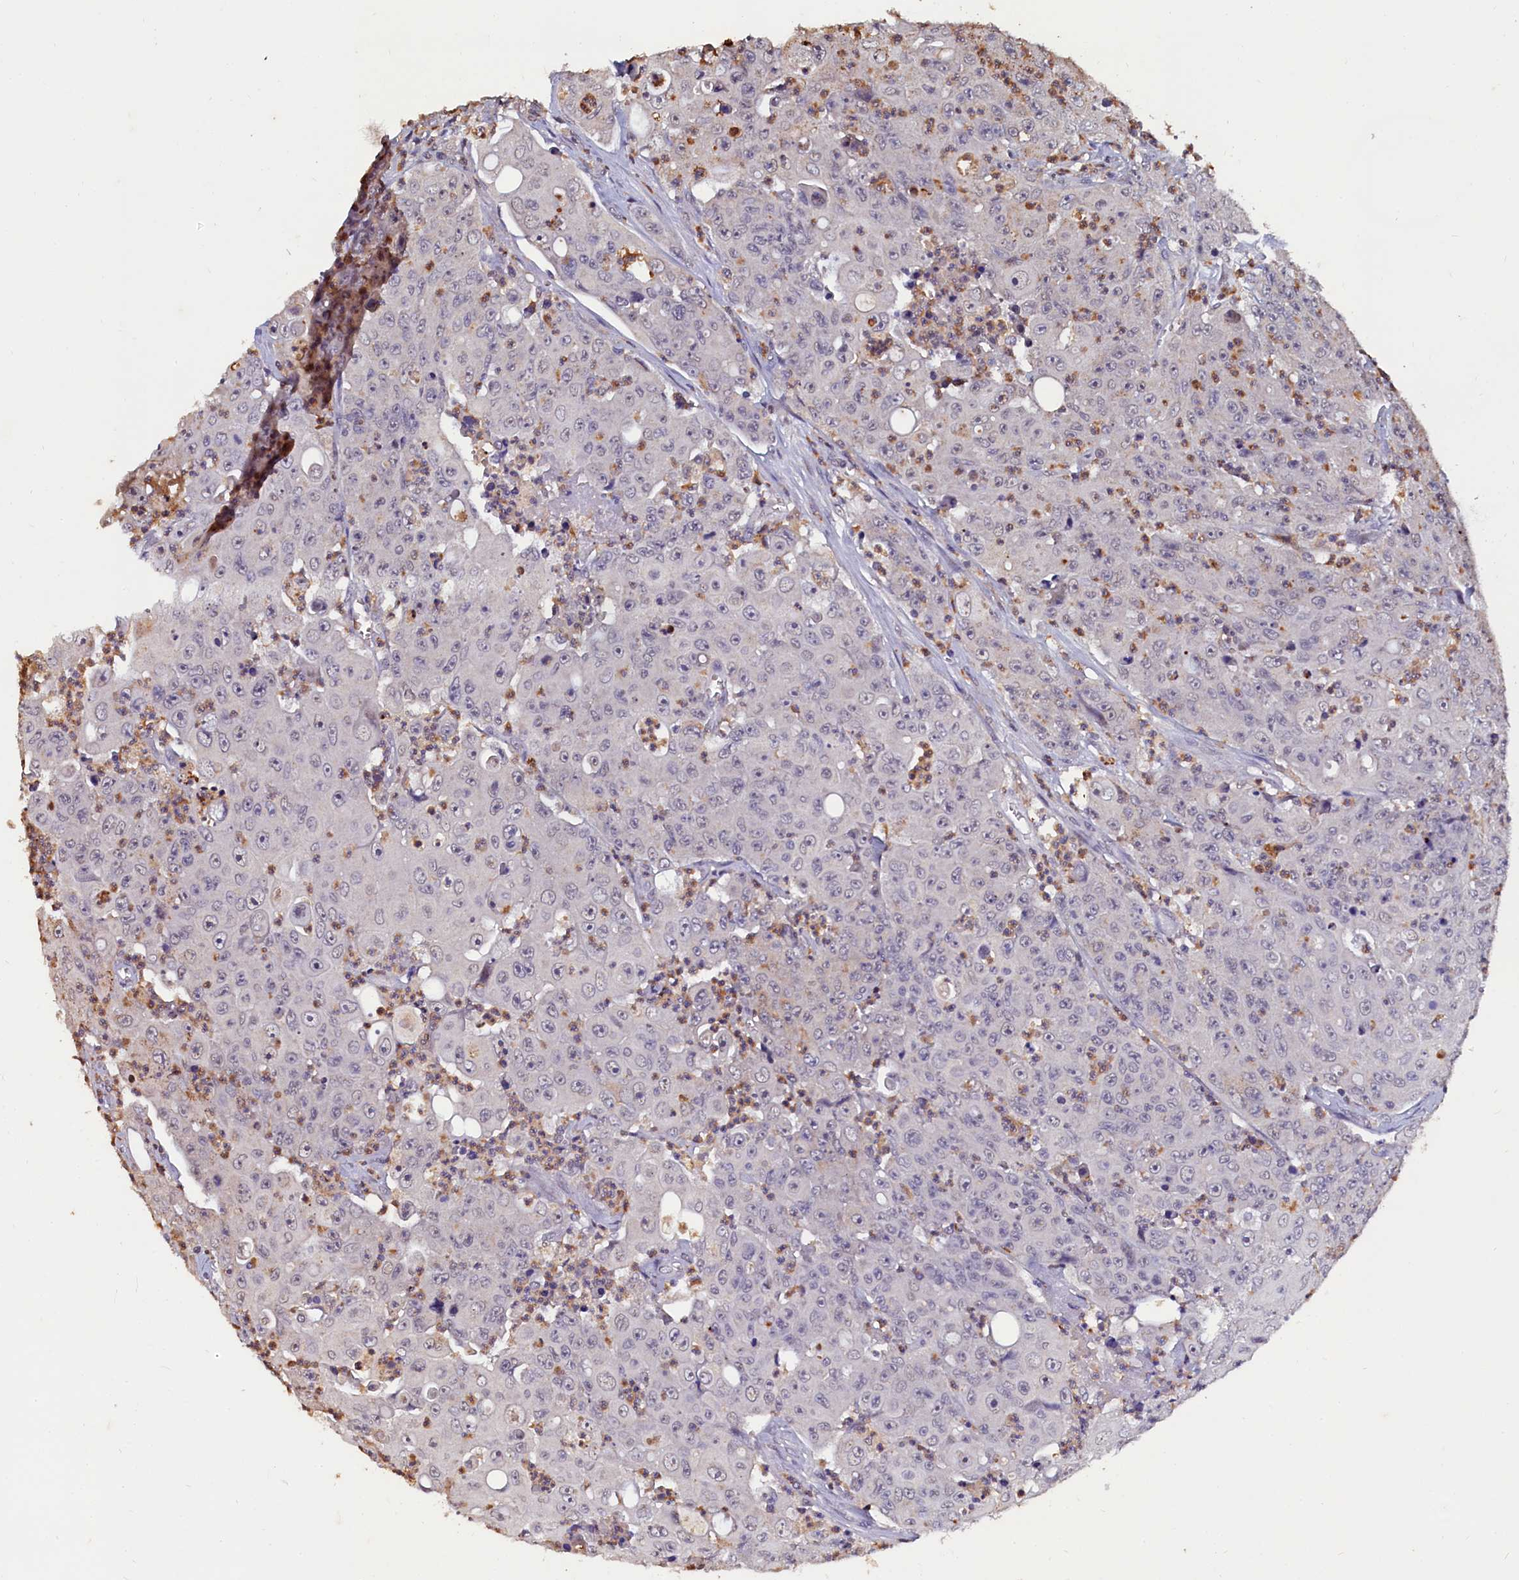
{"staining": {"intensity": "negative", "quantity": "none", "location": "none"}, "tissue": "colorectal cancer", "cell_type": "Tumor cells", "image_type": "cancer", "snomed": [{"axis": "morphology", "description": "Adenocarcinoma, NOS"}, {"axis": "topography", "description": "Colon"}], "caption": "An immunohistochemistry (IHC) histopathology image of colorectal adenocarcinoma is shown. There is no staining in tumor cells of colorectal adenocarcinoma.", "gene": "CSTPP1", "patient": {"sex": "male", "age": 51}}